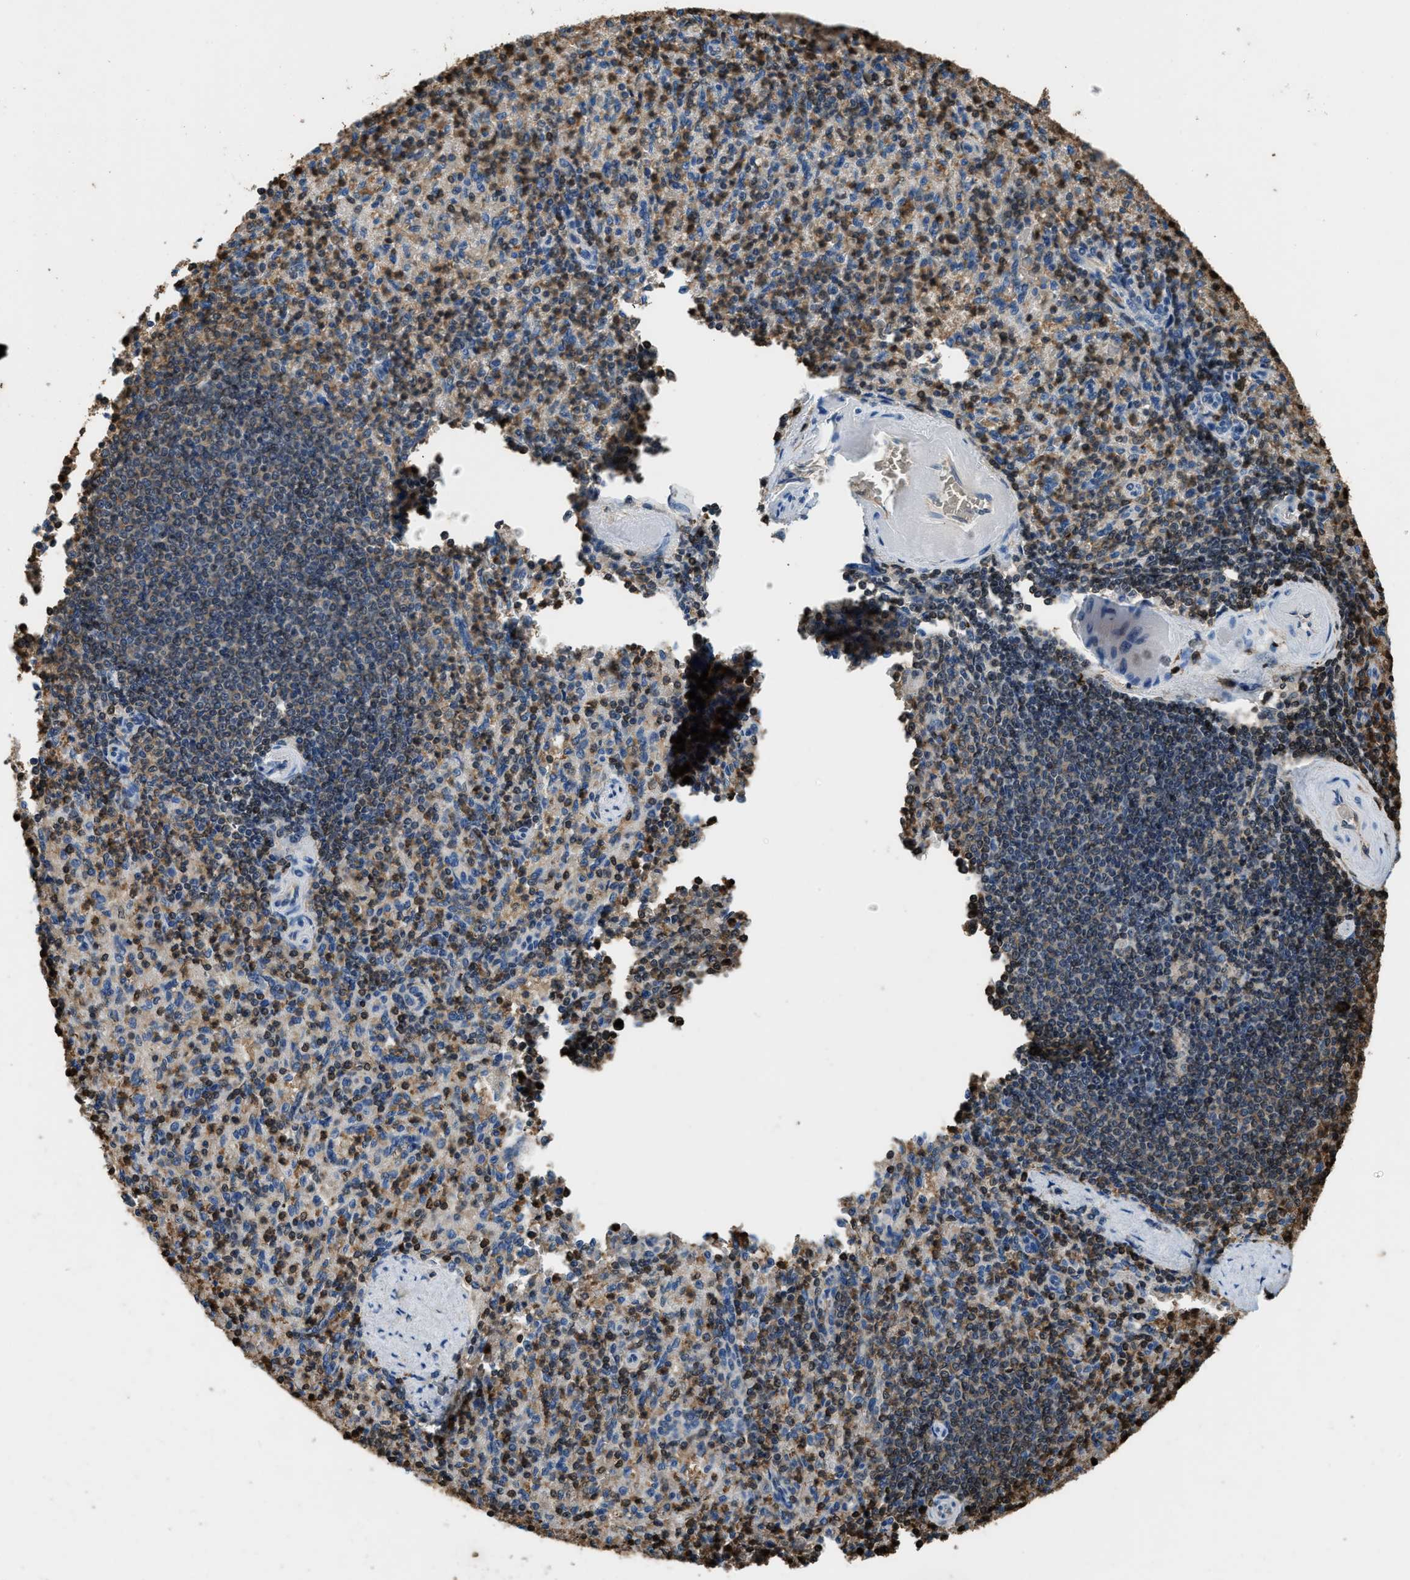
{"staining": {"intensity": "moderate", "quantity": ">75%", "location": "cytoplasmic/membranous,nuclear"}, "tissue": "spleen", "cell_type": "Cells in red pulp", "image_type": "normal", "snomed": [{"axis": "morphology", "description": "Normal tissue, NOS"}, {"axis": "topography", "description": "Spleen"}], "caption": "IHC staining of unremarkable spleen, which reveals medium levels of moderate cytoplasmic/membranous,nuclear positivity in approximately >75% of cells in red pulp indicating moderate cytoplasmic/membranous,nuclear protein positivity. The staining was performed using DAB (3,3'-diaminobenzidine) (brown) for protein detection and nuclei were counterstained in hematoxylin (blue).", "gene": "ARHGDIB", "patient": {"sex": "female", "age": 74}}